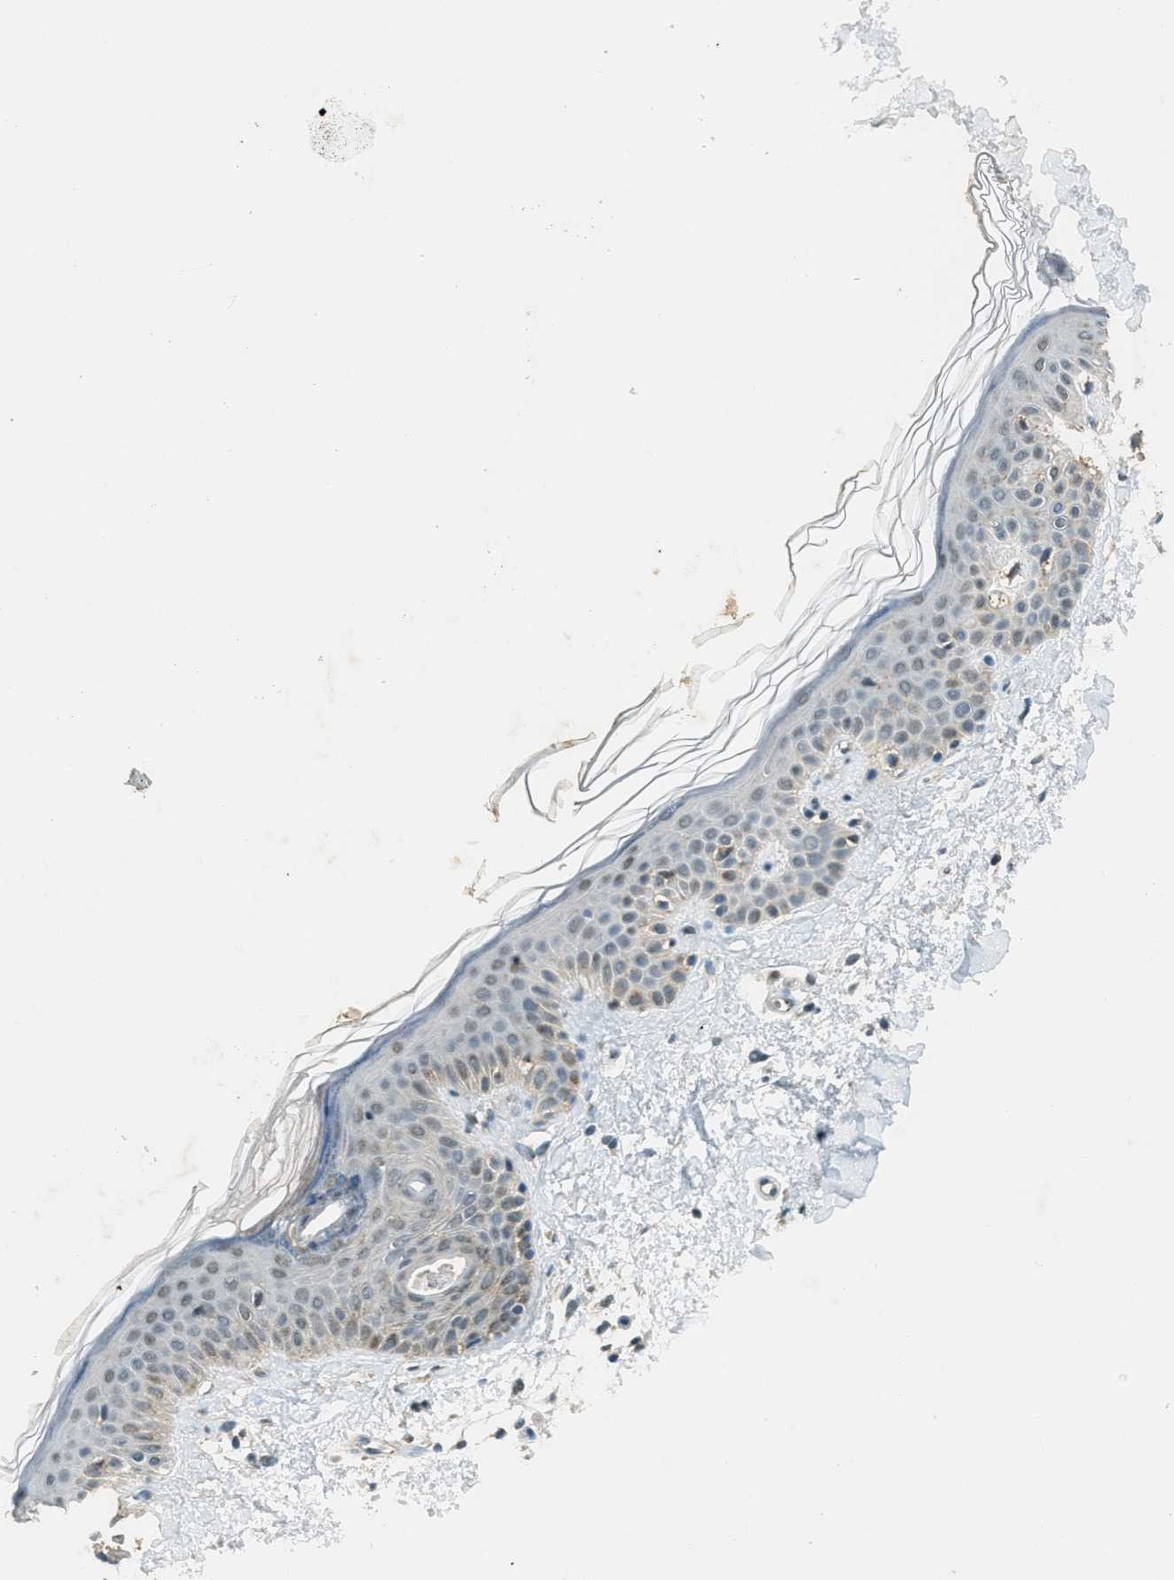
{"staining": {"intensity": "weak", "quantity": "25%-75%", "location": "cytoplasmic/membranous"}, "tissue": "skin", "cell_type": "Fibroblasts", "image_type": "normal", "snomed": [{"axis": "morphology", "description": "Normal tissue, NOS"}, {"axis": "topography", "description": "Skin"}], "caption": "Brown immunohistochemical staining in benign human skin exhibits weak cytoplasmic/membranous staining in about 25%-75% of fibroblasts.", "gene": "TCF20", "patient": {"sex": "male", "age": 67}}